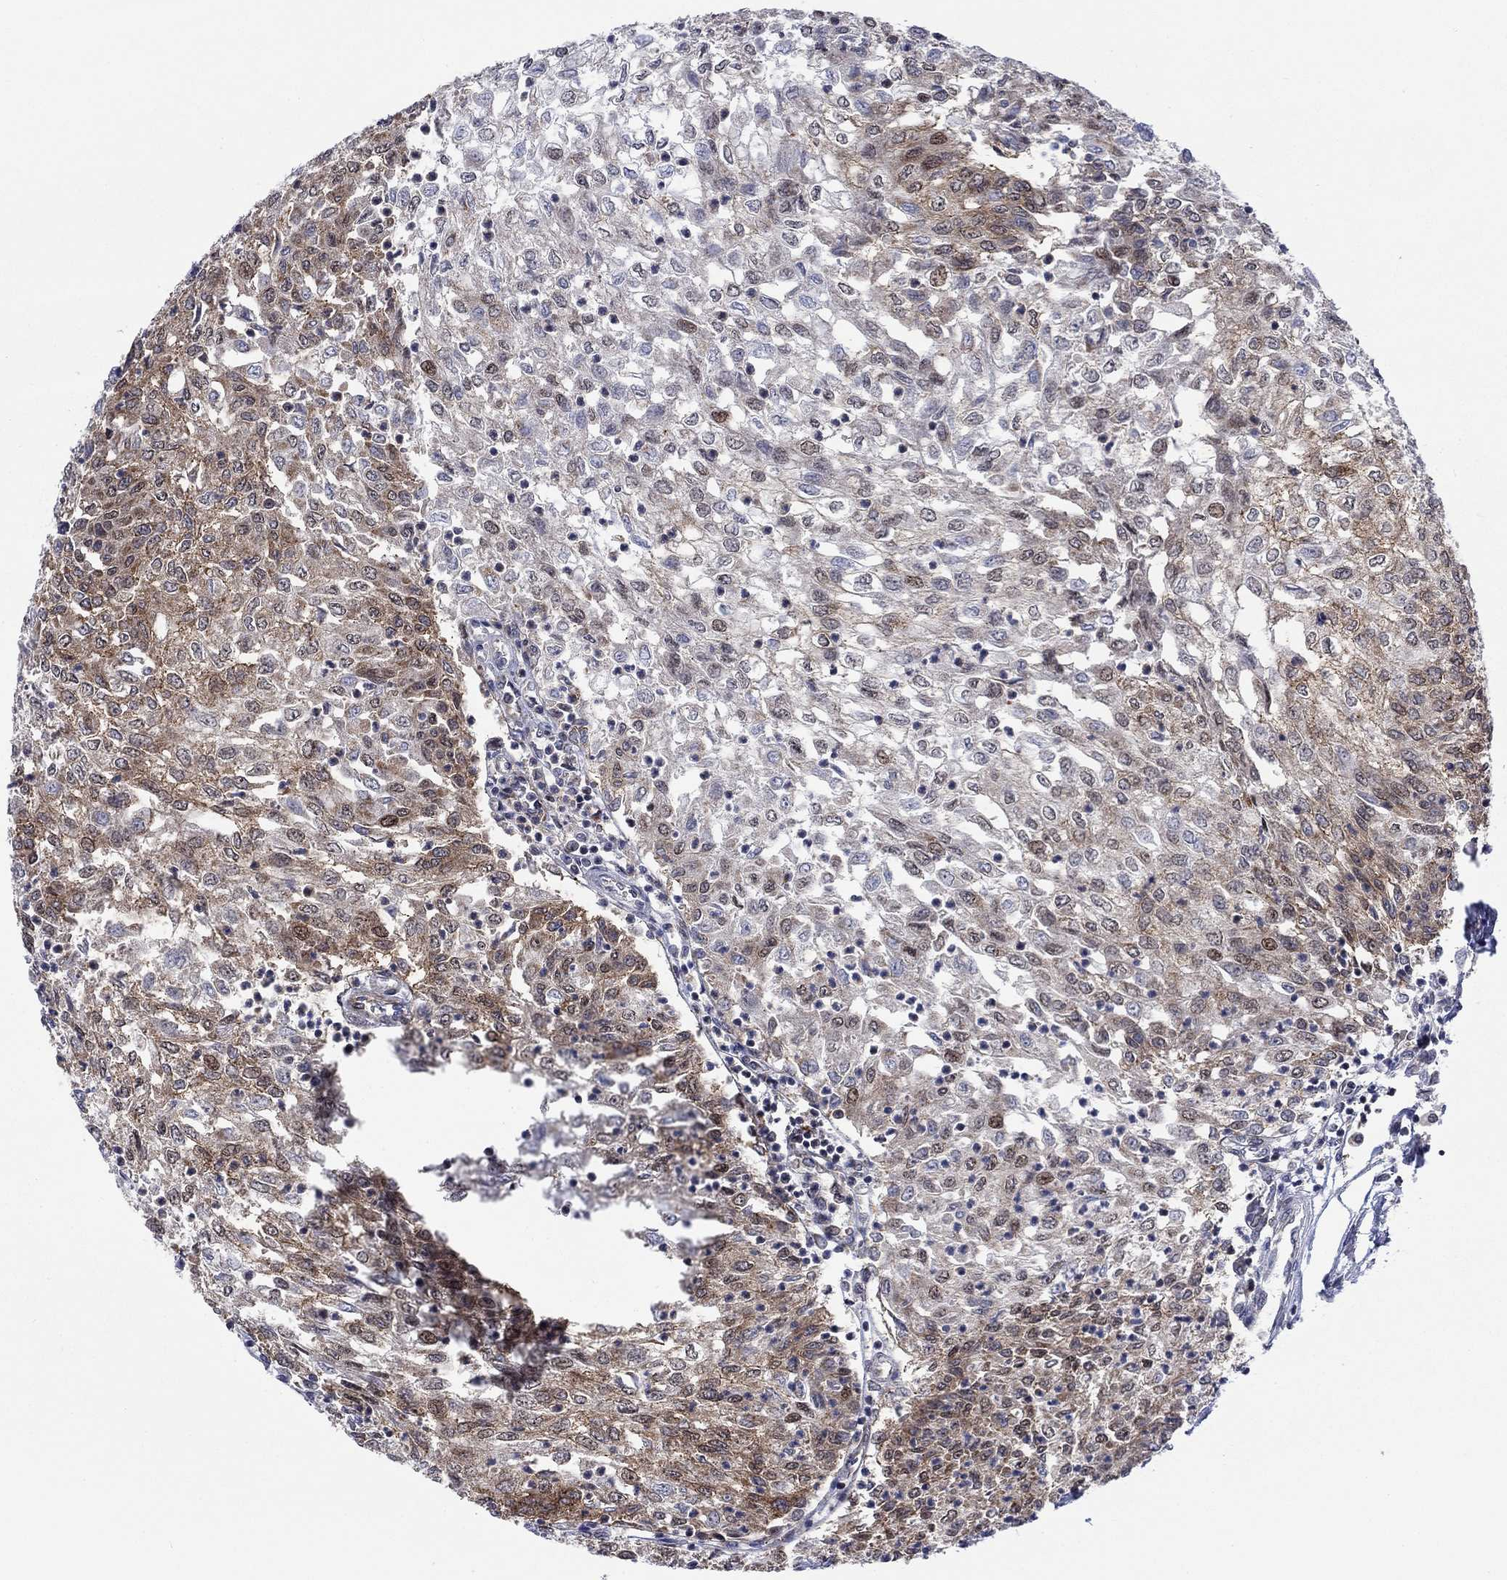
{"staining": {"intensity": "moderate", "quantity": "25%-75%", "location": "cytoplasmic/membranous"}, "tissue": "urothelial cancer", "cell_type": "Tumor cells", "image_type": "cancer", "snomed": [{"axis": "morphology", "description": "Urothelial carcinoma, Low grade"}, {"axis": "topography", "description": "Urinary bladder"}], "caption": "Immunohistochemical staining of urothelial cancer shows moderate cytoplasmic/membranous protein staining in about 25%-75% of tumor cells.", "gene": "SLC35F2", "patient": {"sex": "male", "age": 78}}